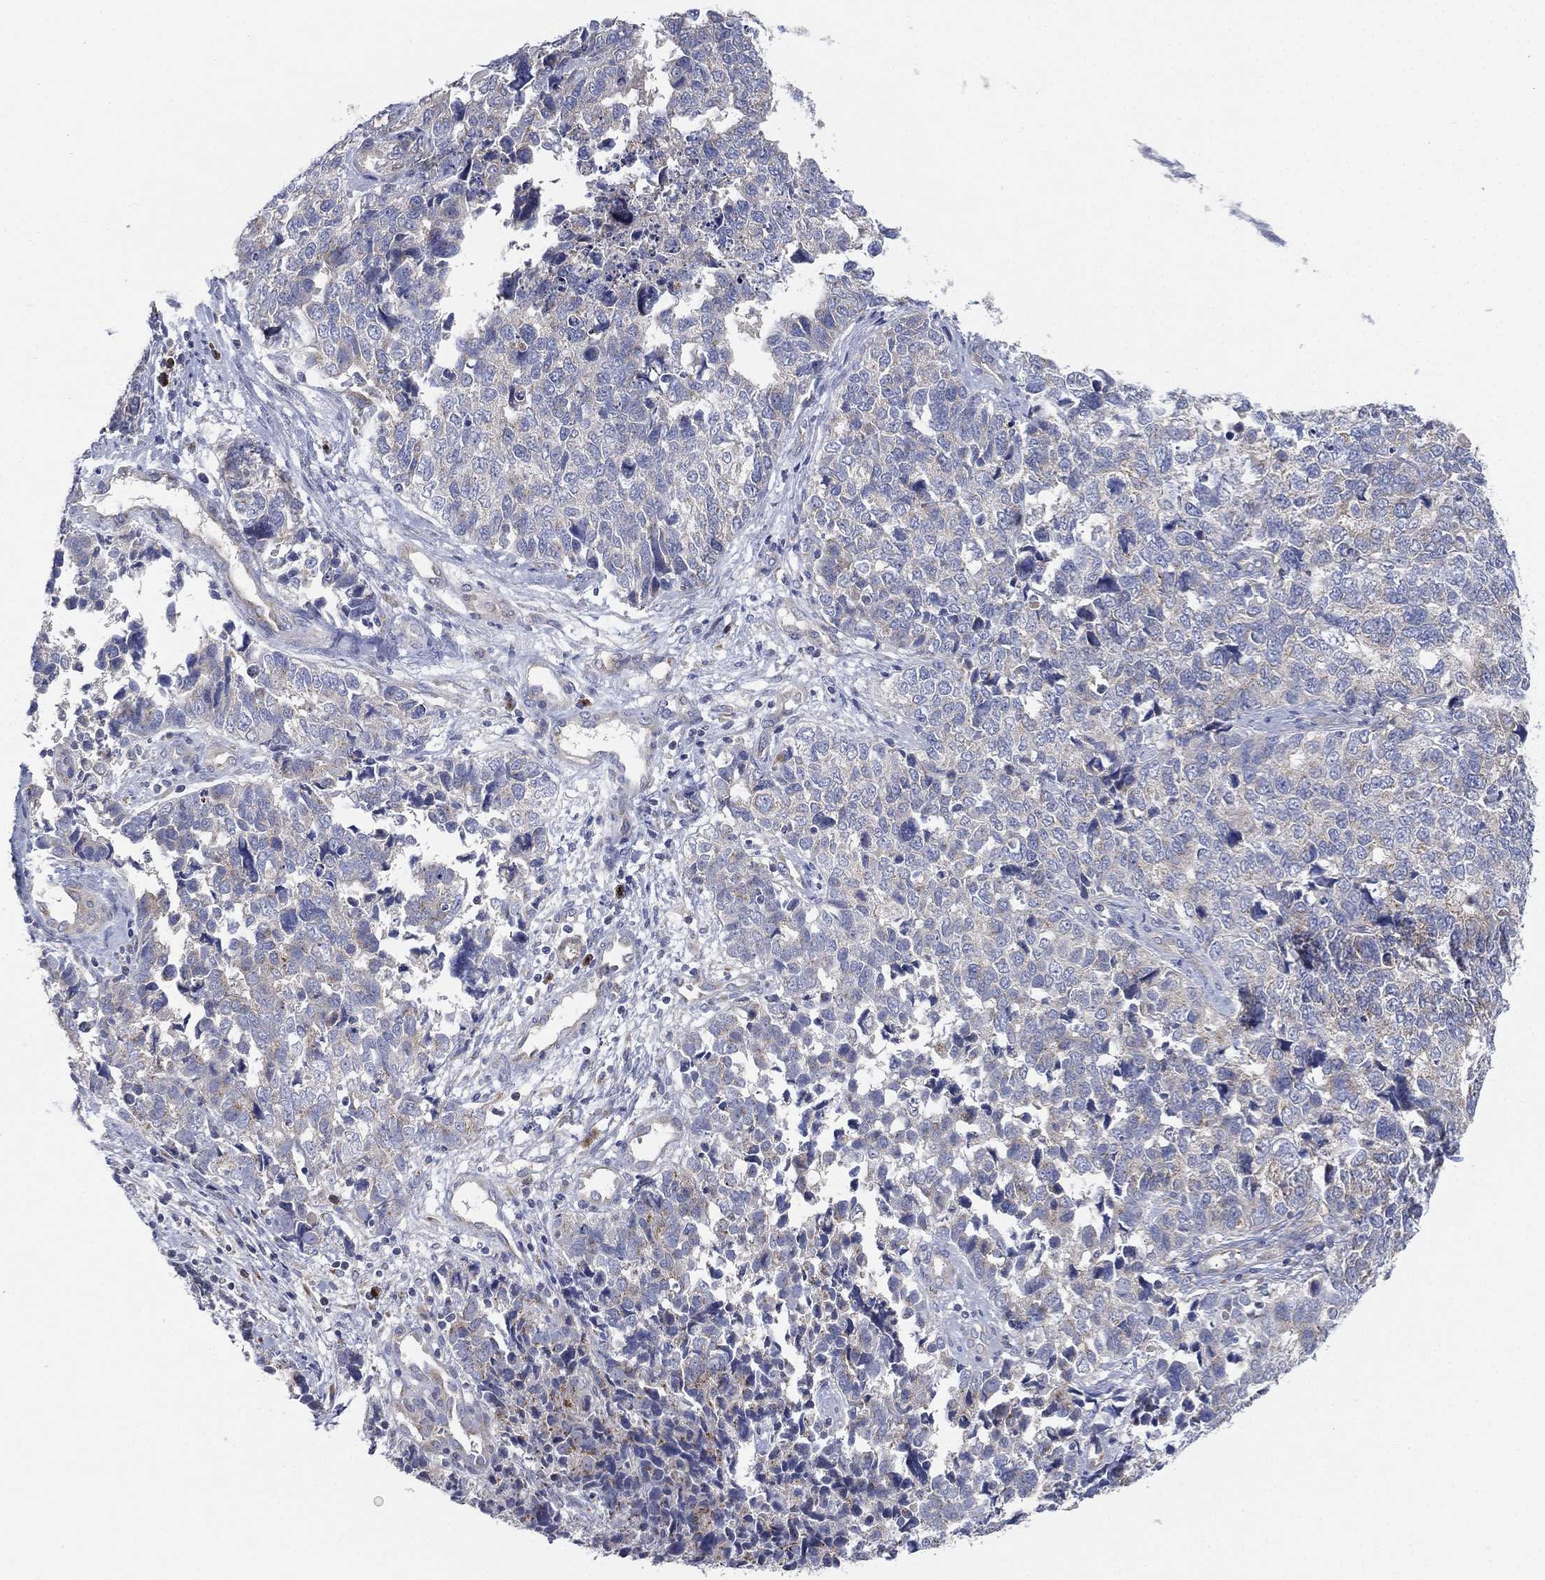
{"staining": {"intensity": "negative", "quantity": "none", "location": "none"}, "tissue": "cervical cancer", "cell_type": "Tumor cells", "image_type": "cancer", "snomed": [{"axis": "morphology", "description": "Squamous cell carcinoma, NOS"}, {"axis": "topography", "description": "Cervix"}], "caption": "The photomicrograph shows no staining of tumor cells in cervical cancer (squamous cell carcinoma).", "gene": "ATP8A2", "patient": {"sex": "female", "age": 63}}